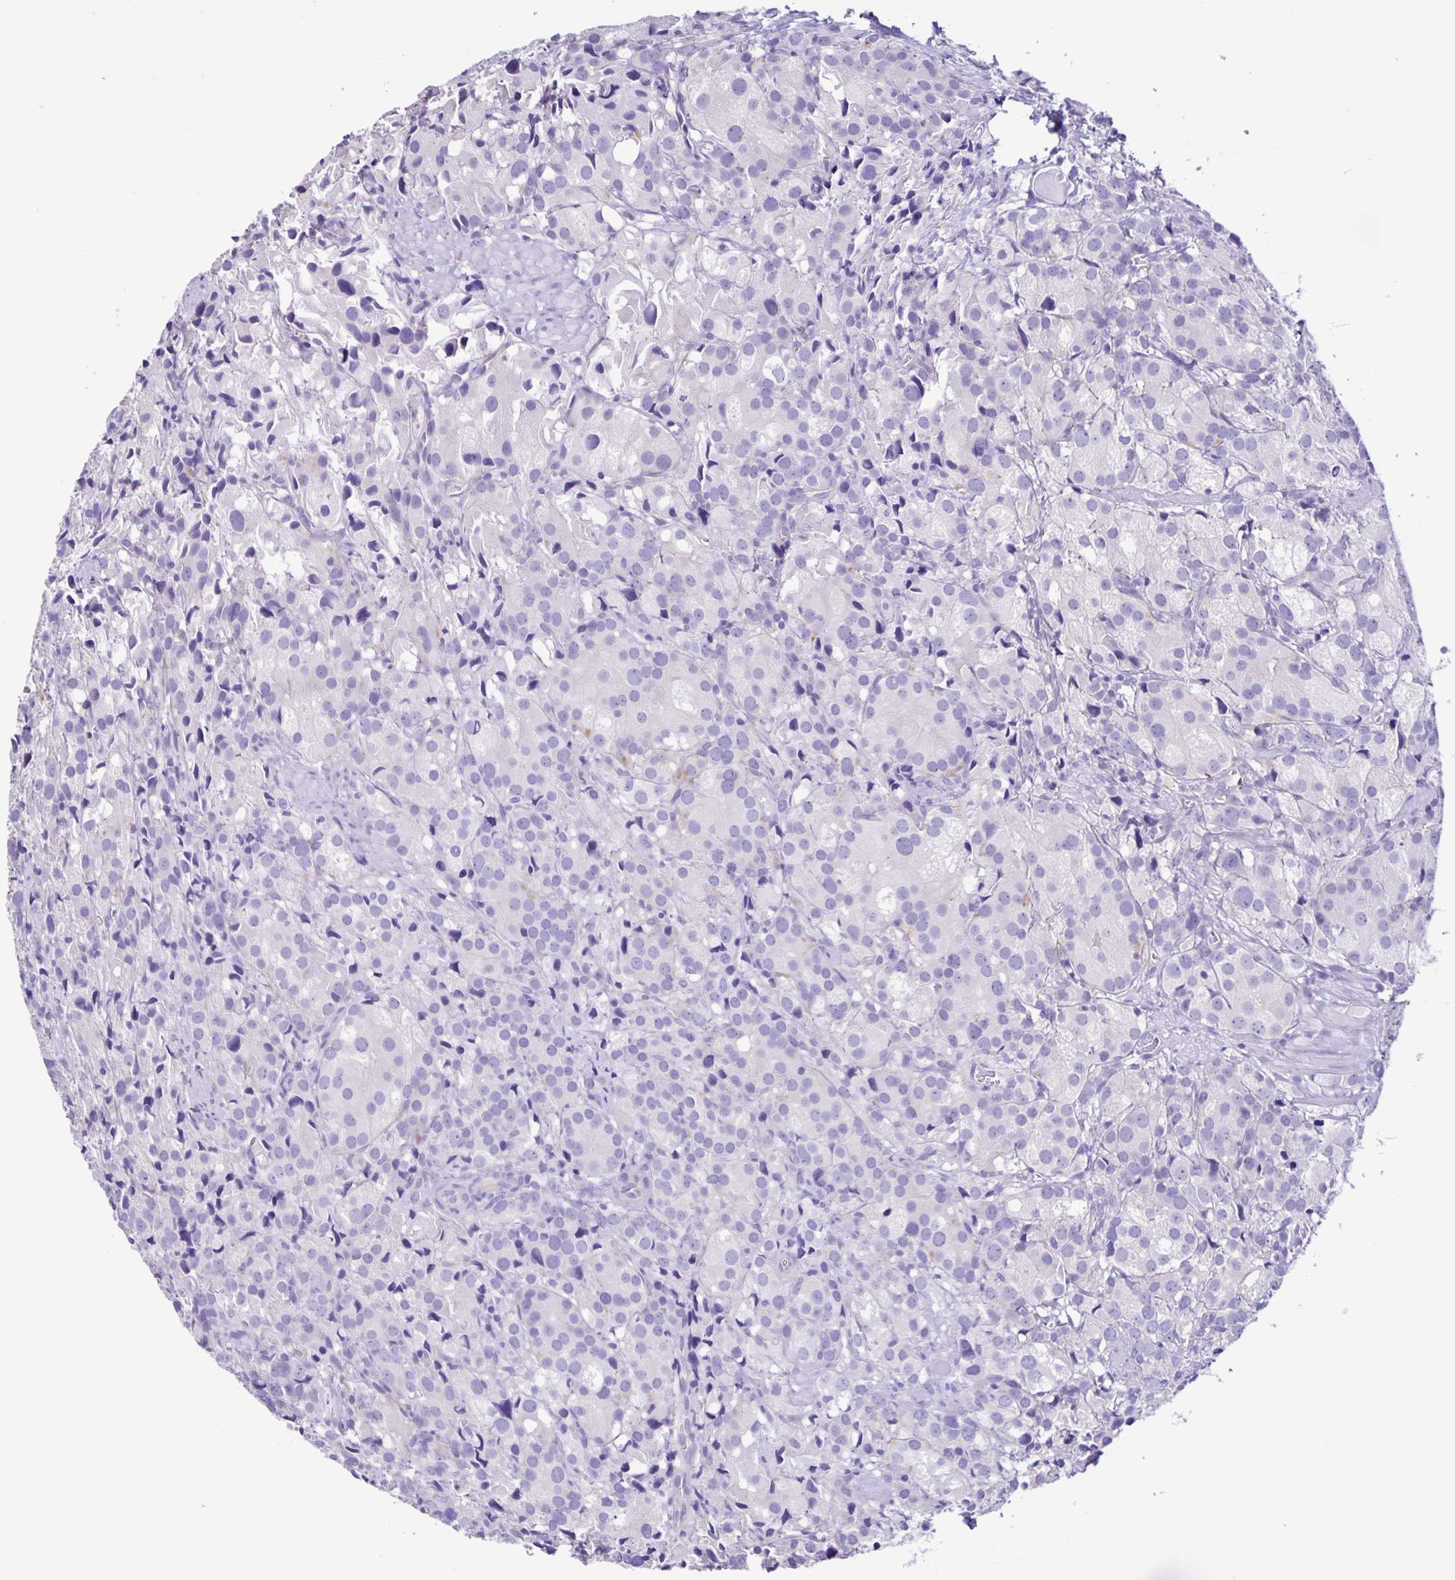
{"staining": {"intensity": "negative", "quantity": "none", "location": "none"}, "tissue": "prostate cancer", "cell_type": "Tumor cells", "image_type": "cancer", "snomed": [{"axis": "morphology", "description": "Adenocarcinoma, High grade"}, {"axis": "topography", "description": "Prostate"}], "caption": "A histopathology image of human prostate adenocarcinoma (high-grade) is negative for staining in tumor cells.", "gene": "BOLL", "patient": {"sex": "male", "age": 86}}